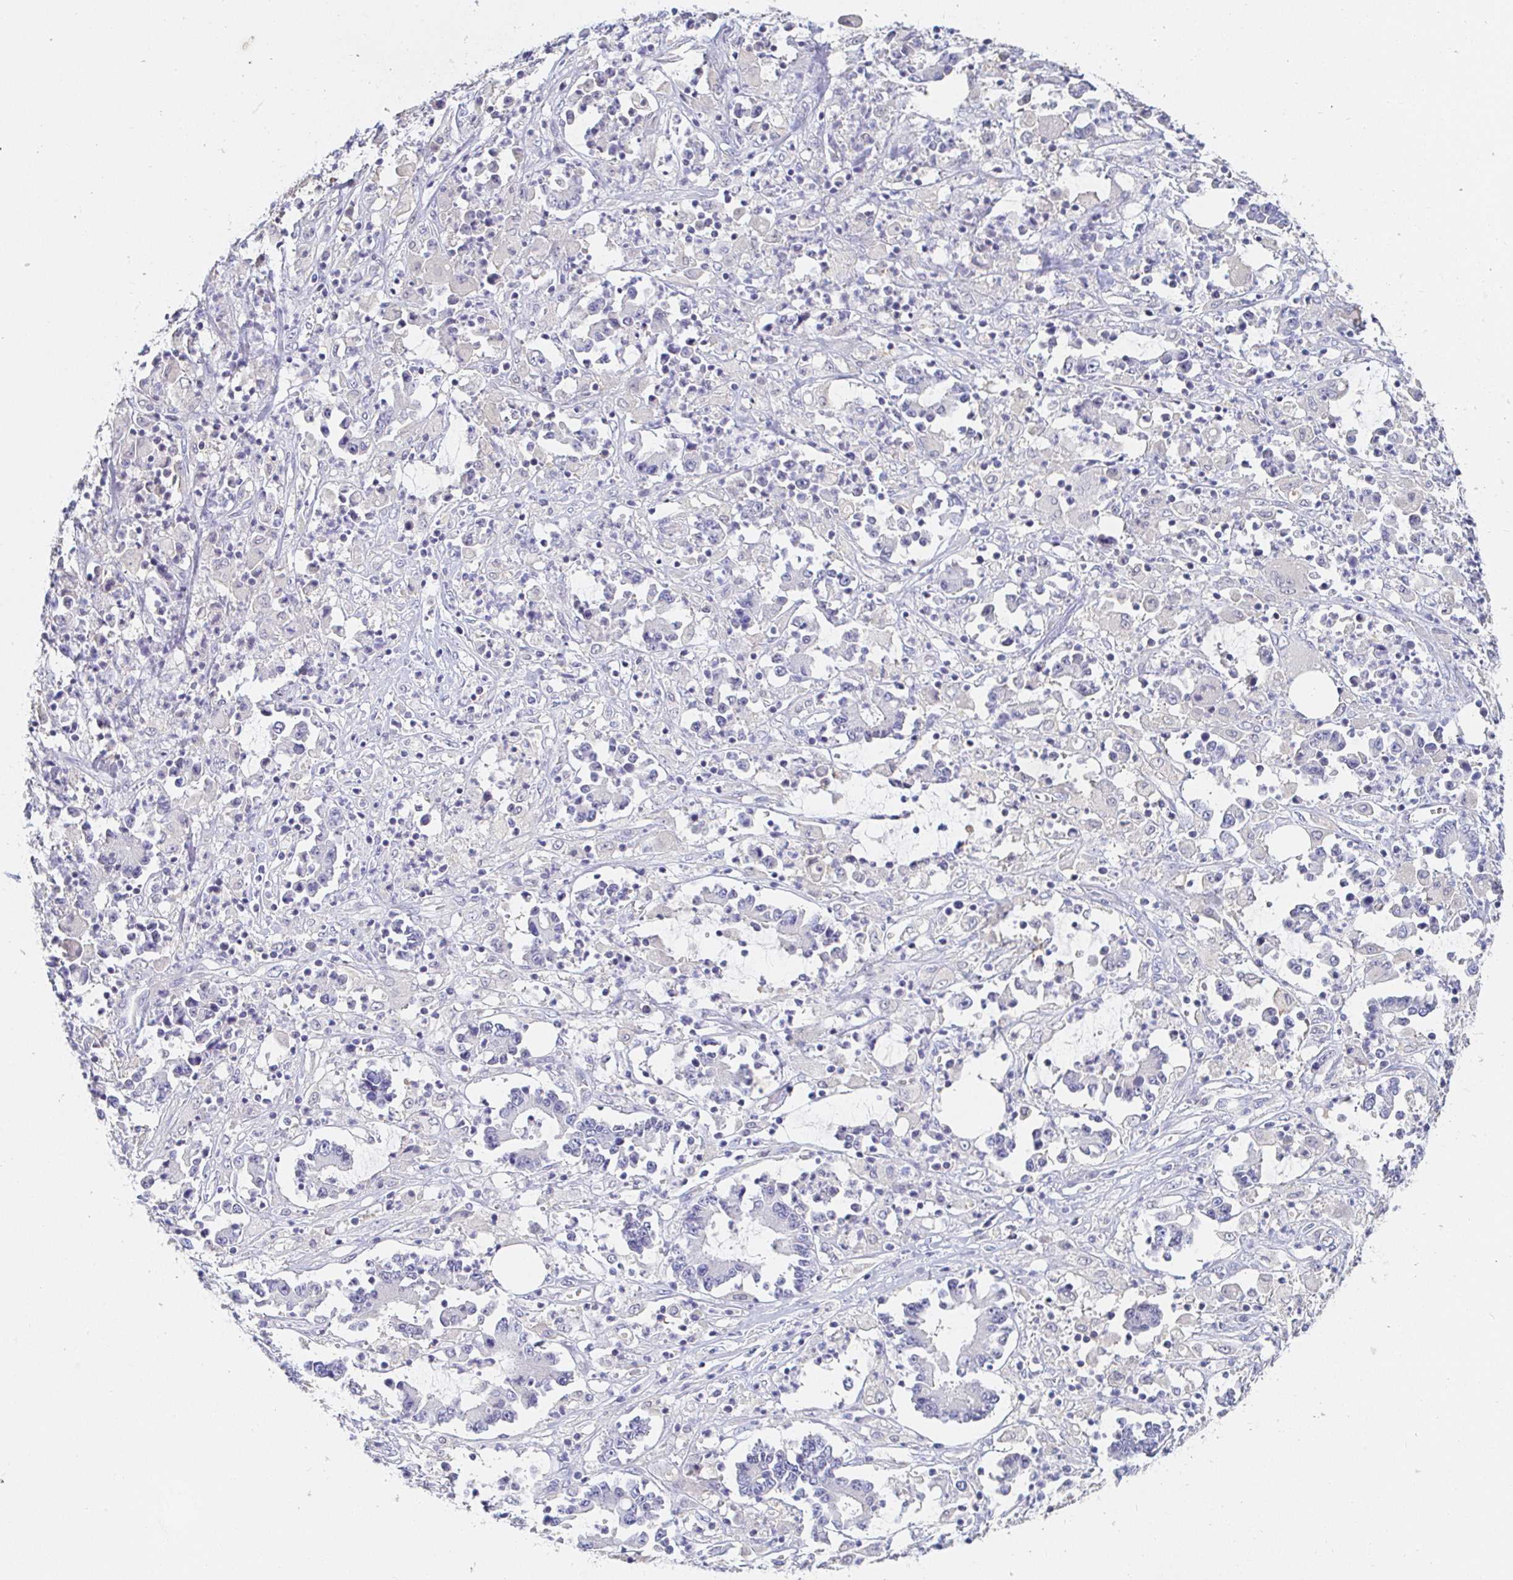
{"staining": {"intensity": "negative", "quantity": "none", "location": "none"}, "tissue": "stomach cancer", "cell_type": "Tumor cells", "image_type": "cancer", "snomed": [{"axis": "morphology", "description": "Adenocarcinoma, NOS"}, {"axis": "topography", "description": "Stomach, upper"}], "caption": "There is no significant positivity in tumor cells of stomach cancer (adenocarcinoma).", "gene": "PDE6B", "patient": {"sex": "male", "age": 68}}